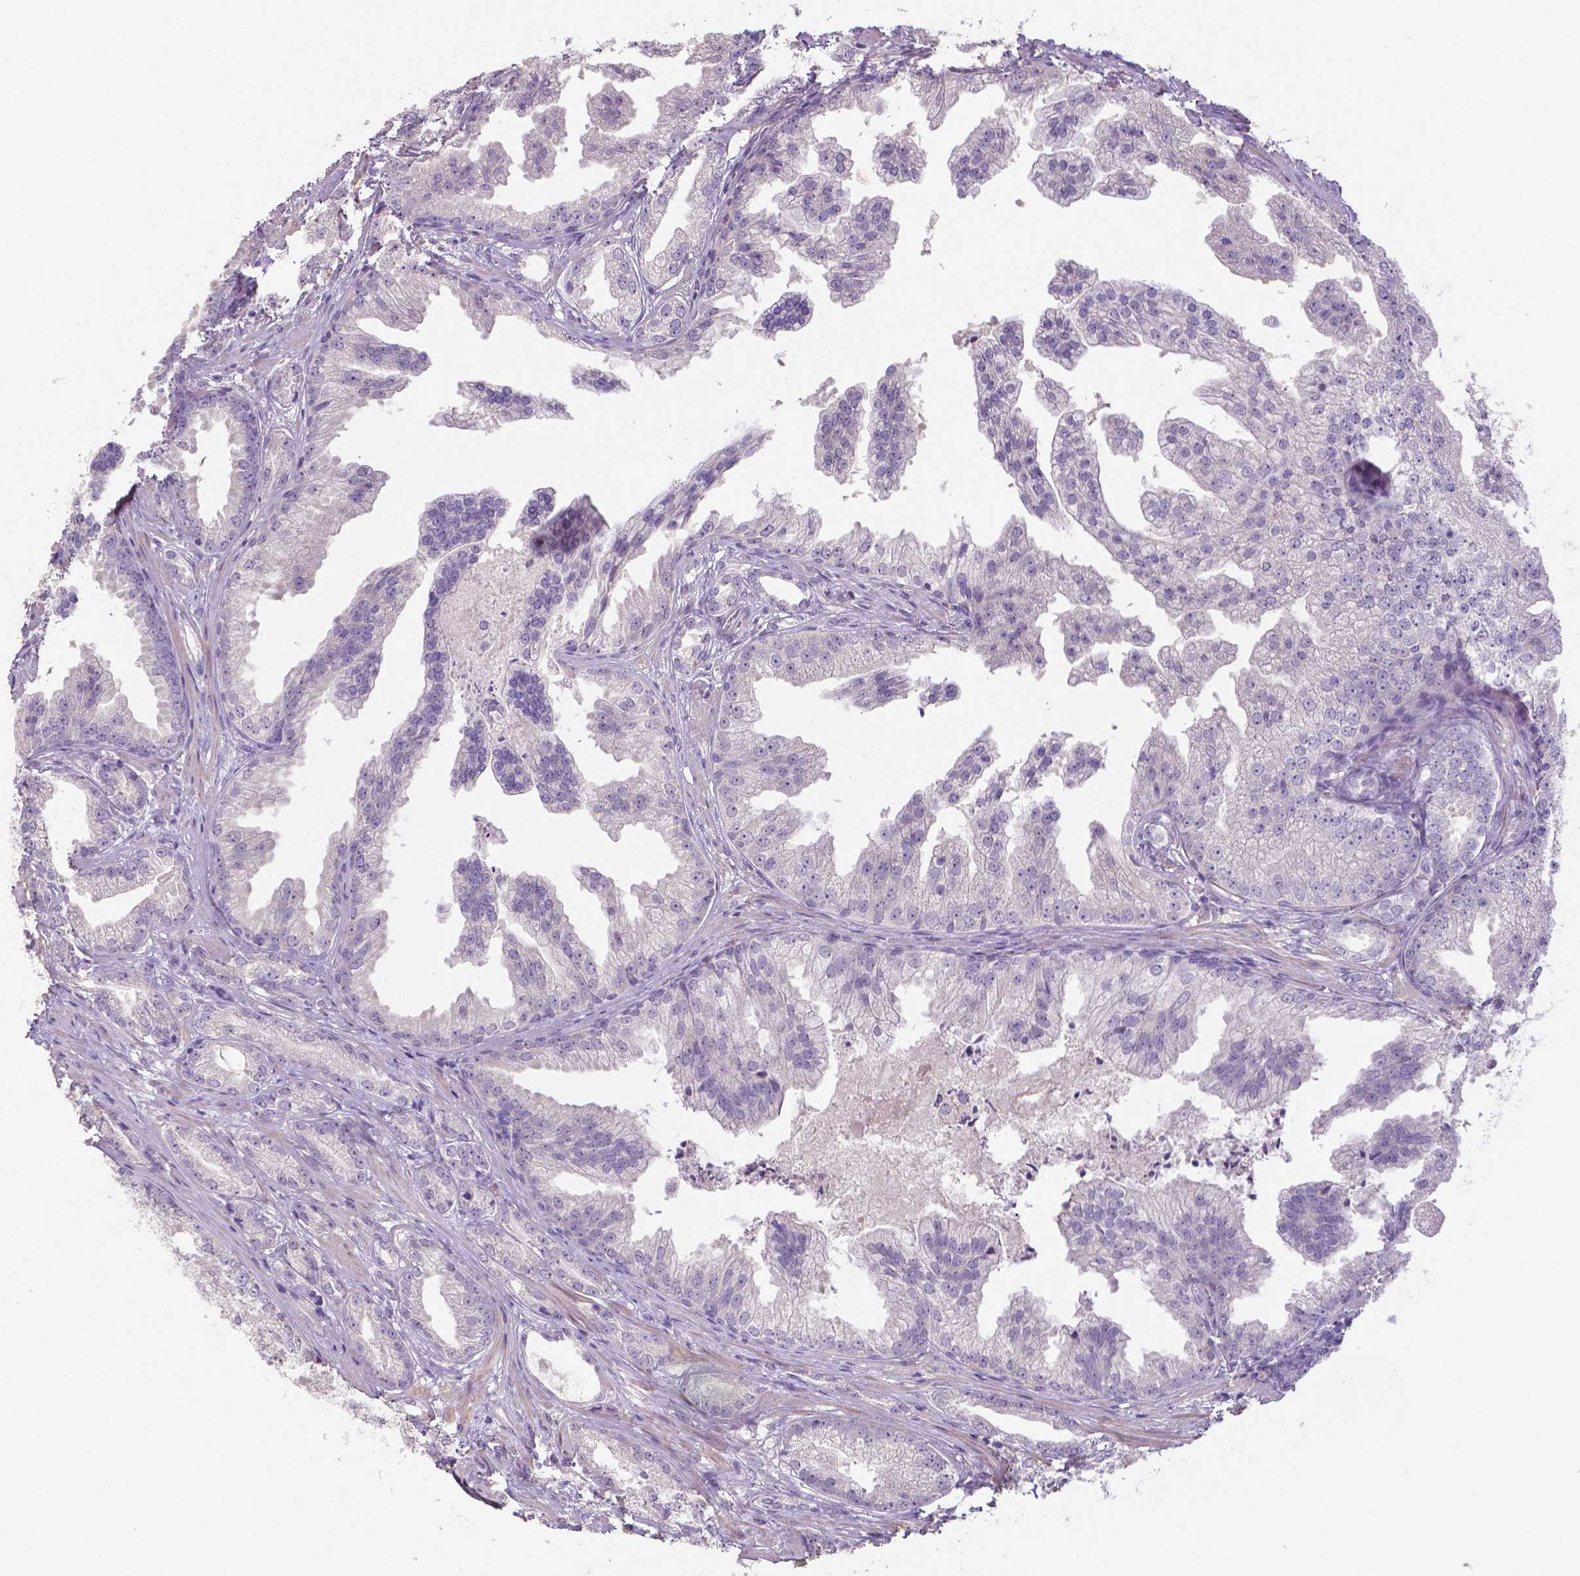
{"staining": {"intensity": "negative", "quantity": "none", "location": "none"}, "tissue": "prostate cancer", "cell_type": "Tumor cells", "image_type": "cancer", "snomed": [{"axis": "morphology", "description": "Adenocarcinoma, Low grade"}, {"axis": "topography", "description": "Prostate"}], "caption": "Low-grade adenocarcinoma (prostate) was stained to show a protein in brown. There is no significant expression in tumor cells.", "gene": "CRMP1", "patient": {"sex": "male", "age": 65}}